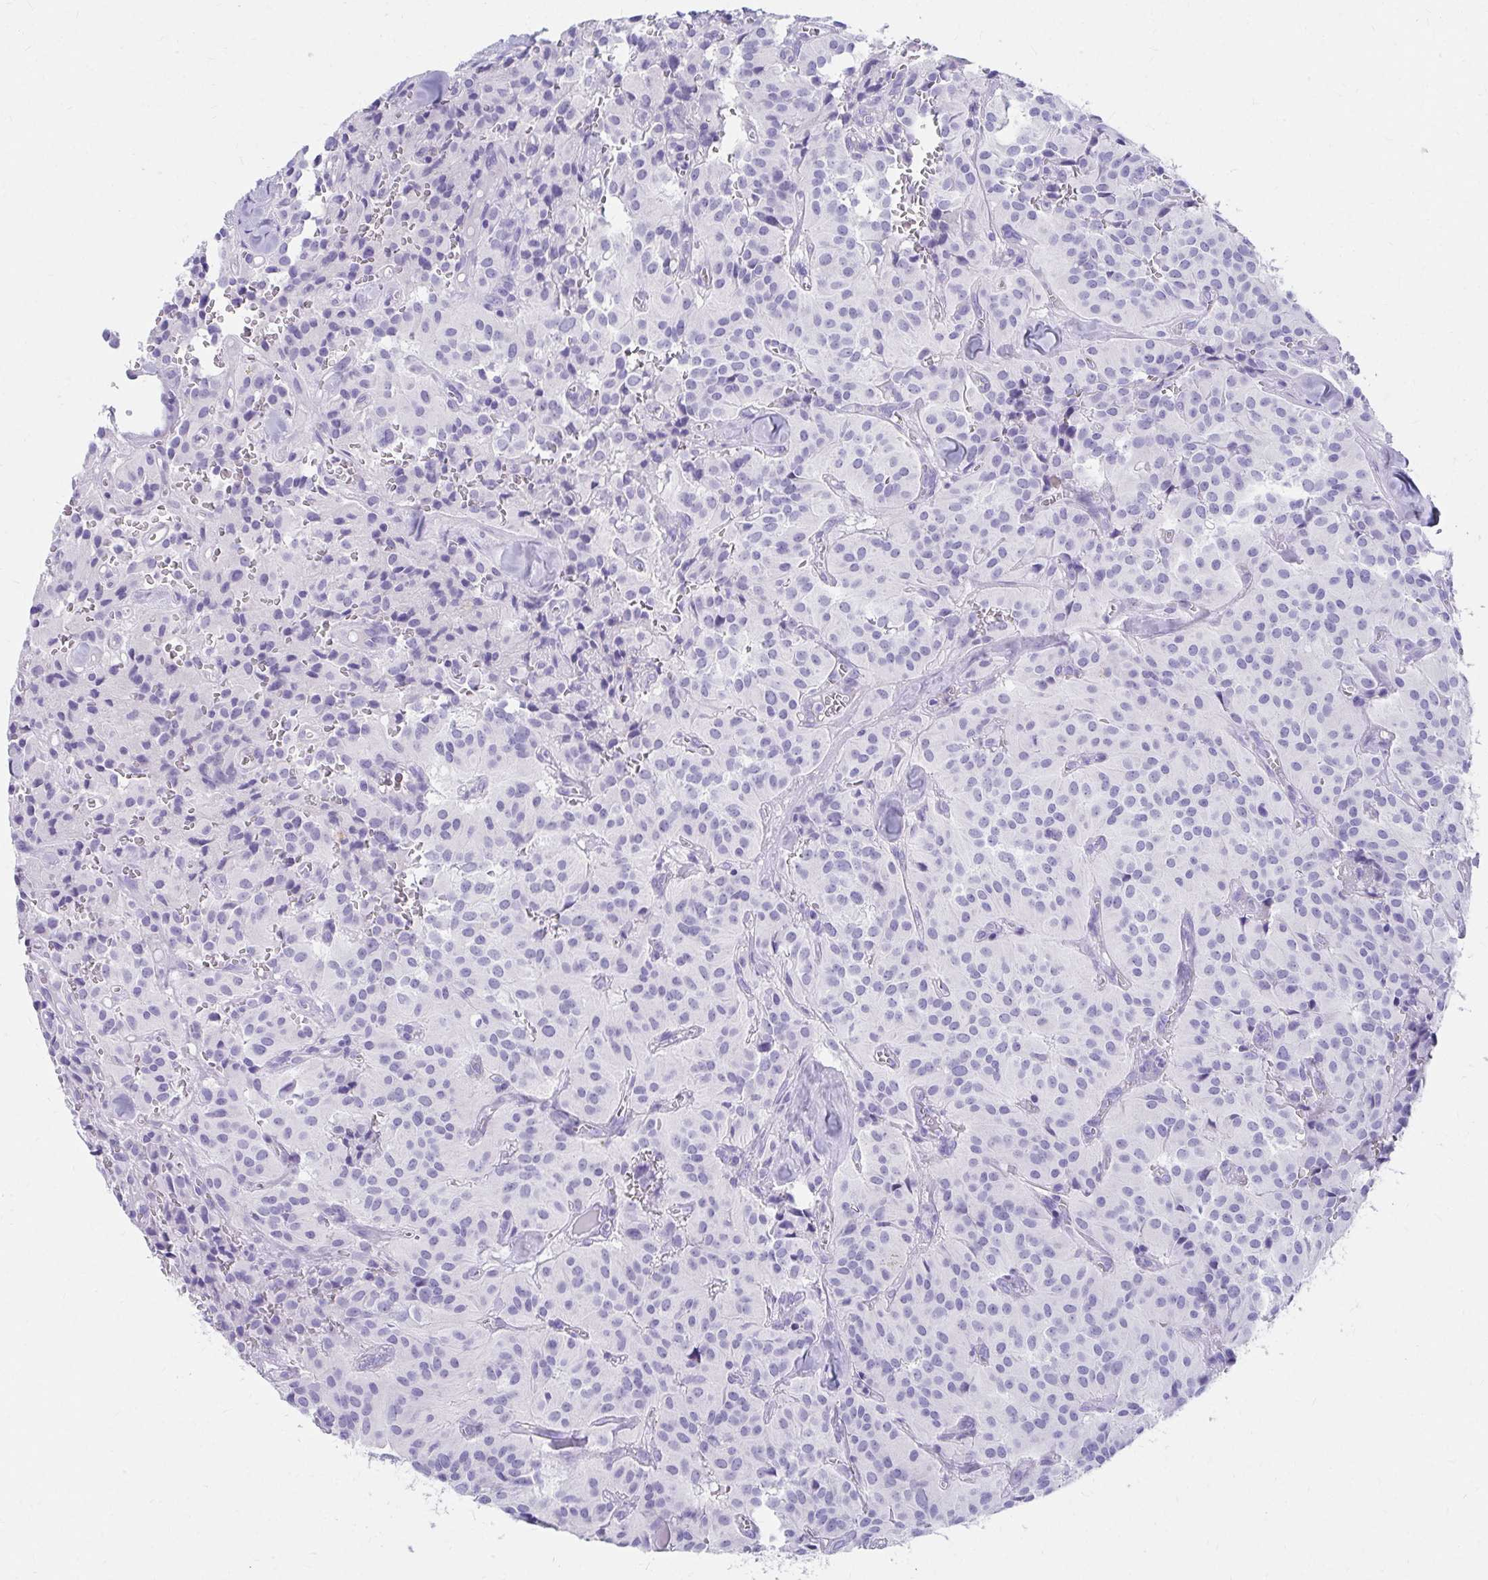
{"staining": {"intensity": "negative", "quantity": "none", "location": "none"}, "tissue": "glioma", "cell_type": "Tumor cells", "image_type": "cancer", "snomed": [{"axis": "morphology", "description": "Glioma, malignant, Low grade"}, {"axis": "topography", "description": "Brain"}], "caption": "High magnification brightfield microscopy of glioma stained with DAB (3,3'-diaminobenzidine) (brown) and counterstained with hematoxylin (blue): tumor cells show no significant staining. (DAB (3,3'-diaminobenzidine) immunohistochemistry (IHC), high magnification).", "gene": "DPEP3", "patient": {"sex": "male", "age": 42}}